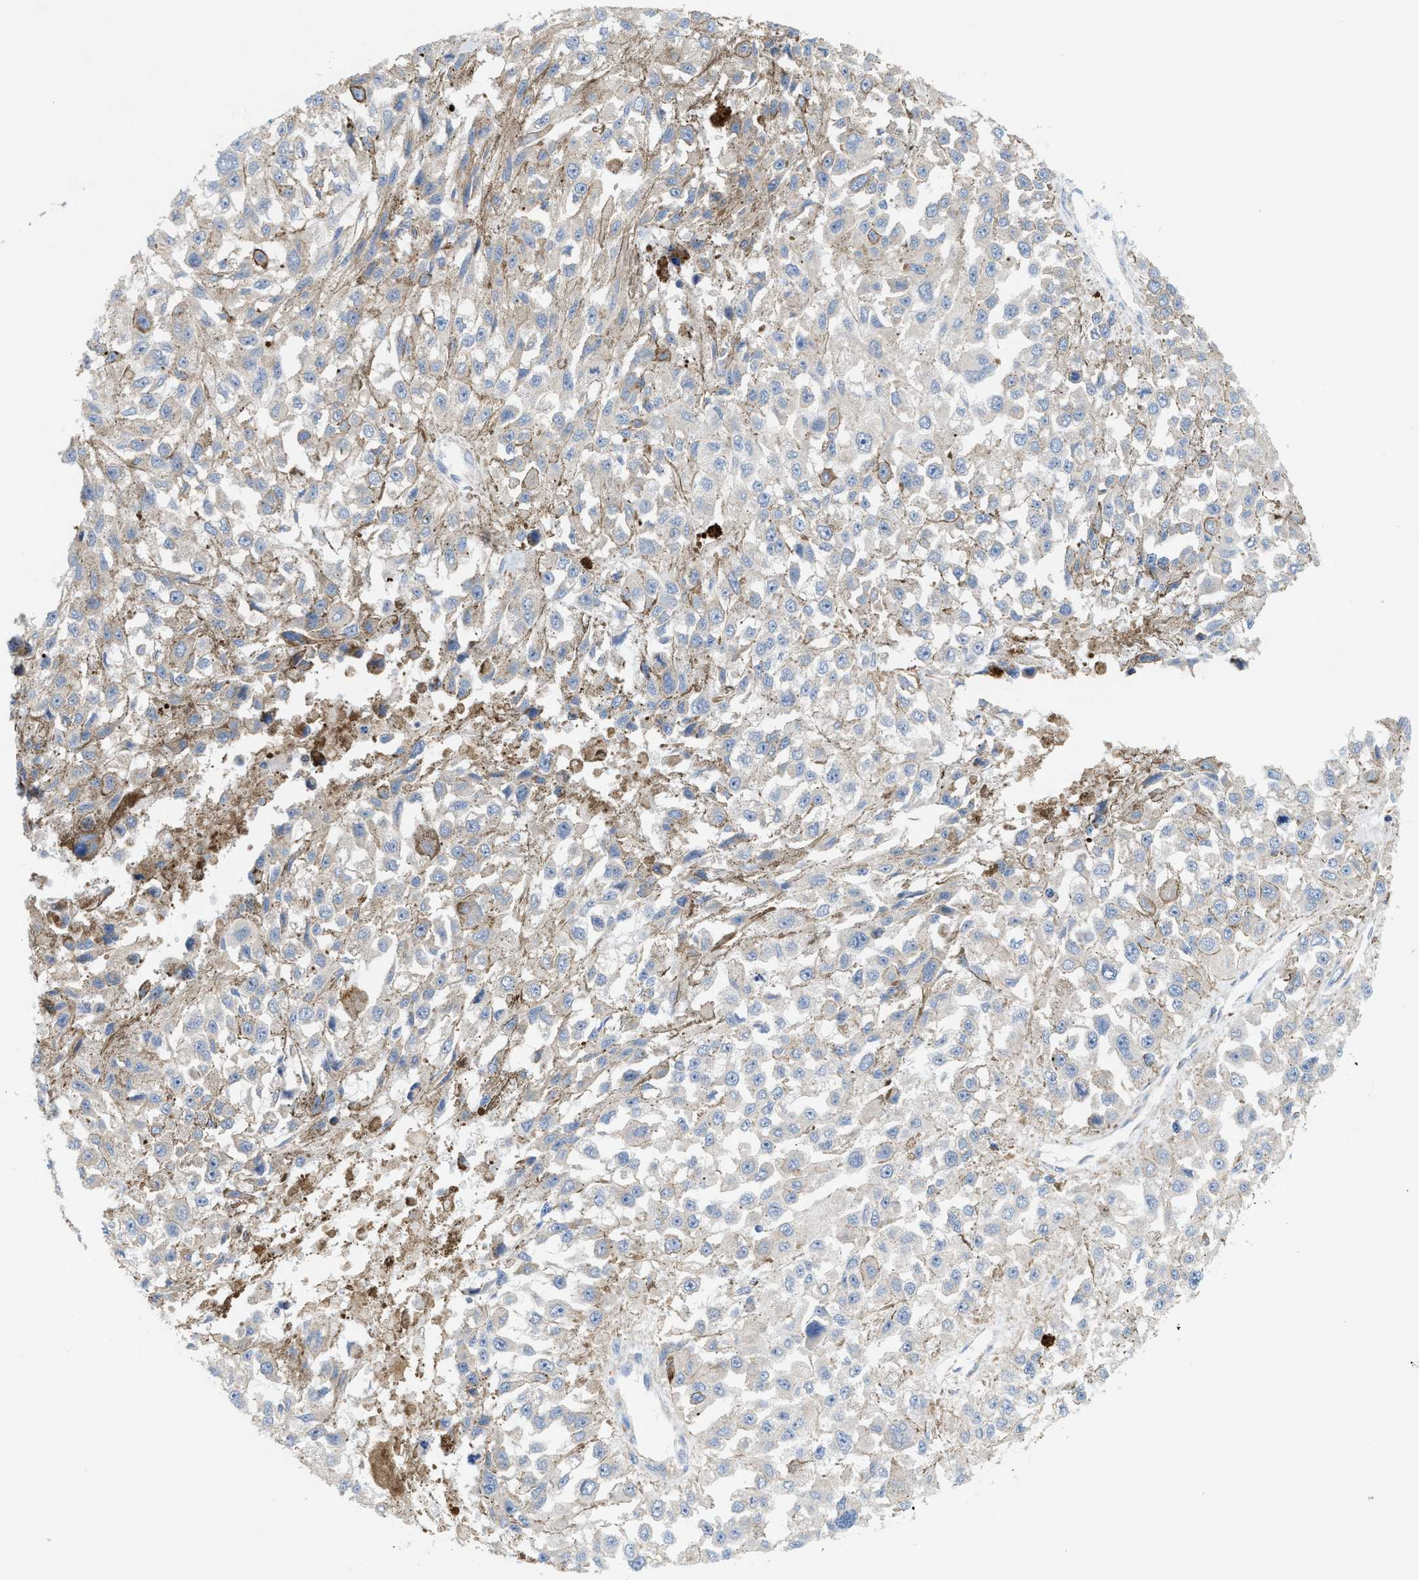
{"staining": {"intensity": "negative", "quantity": "none", "location": "none"}, "tissue": "melanoma", "cell_type": "Tumor cells", "image_type": "cancer", "snomed": [{"axis": "morphology", "description": "Malignant melanoma, Metastatic site"}, {"axis": "topography", "description": "Lymph node"}], "caption": "There is no significant expression in tumor cells of melanoma. Nuclei are stained in blue.", "gene": "UBAP2", "patient": {"sex": "male", "age": 59}}